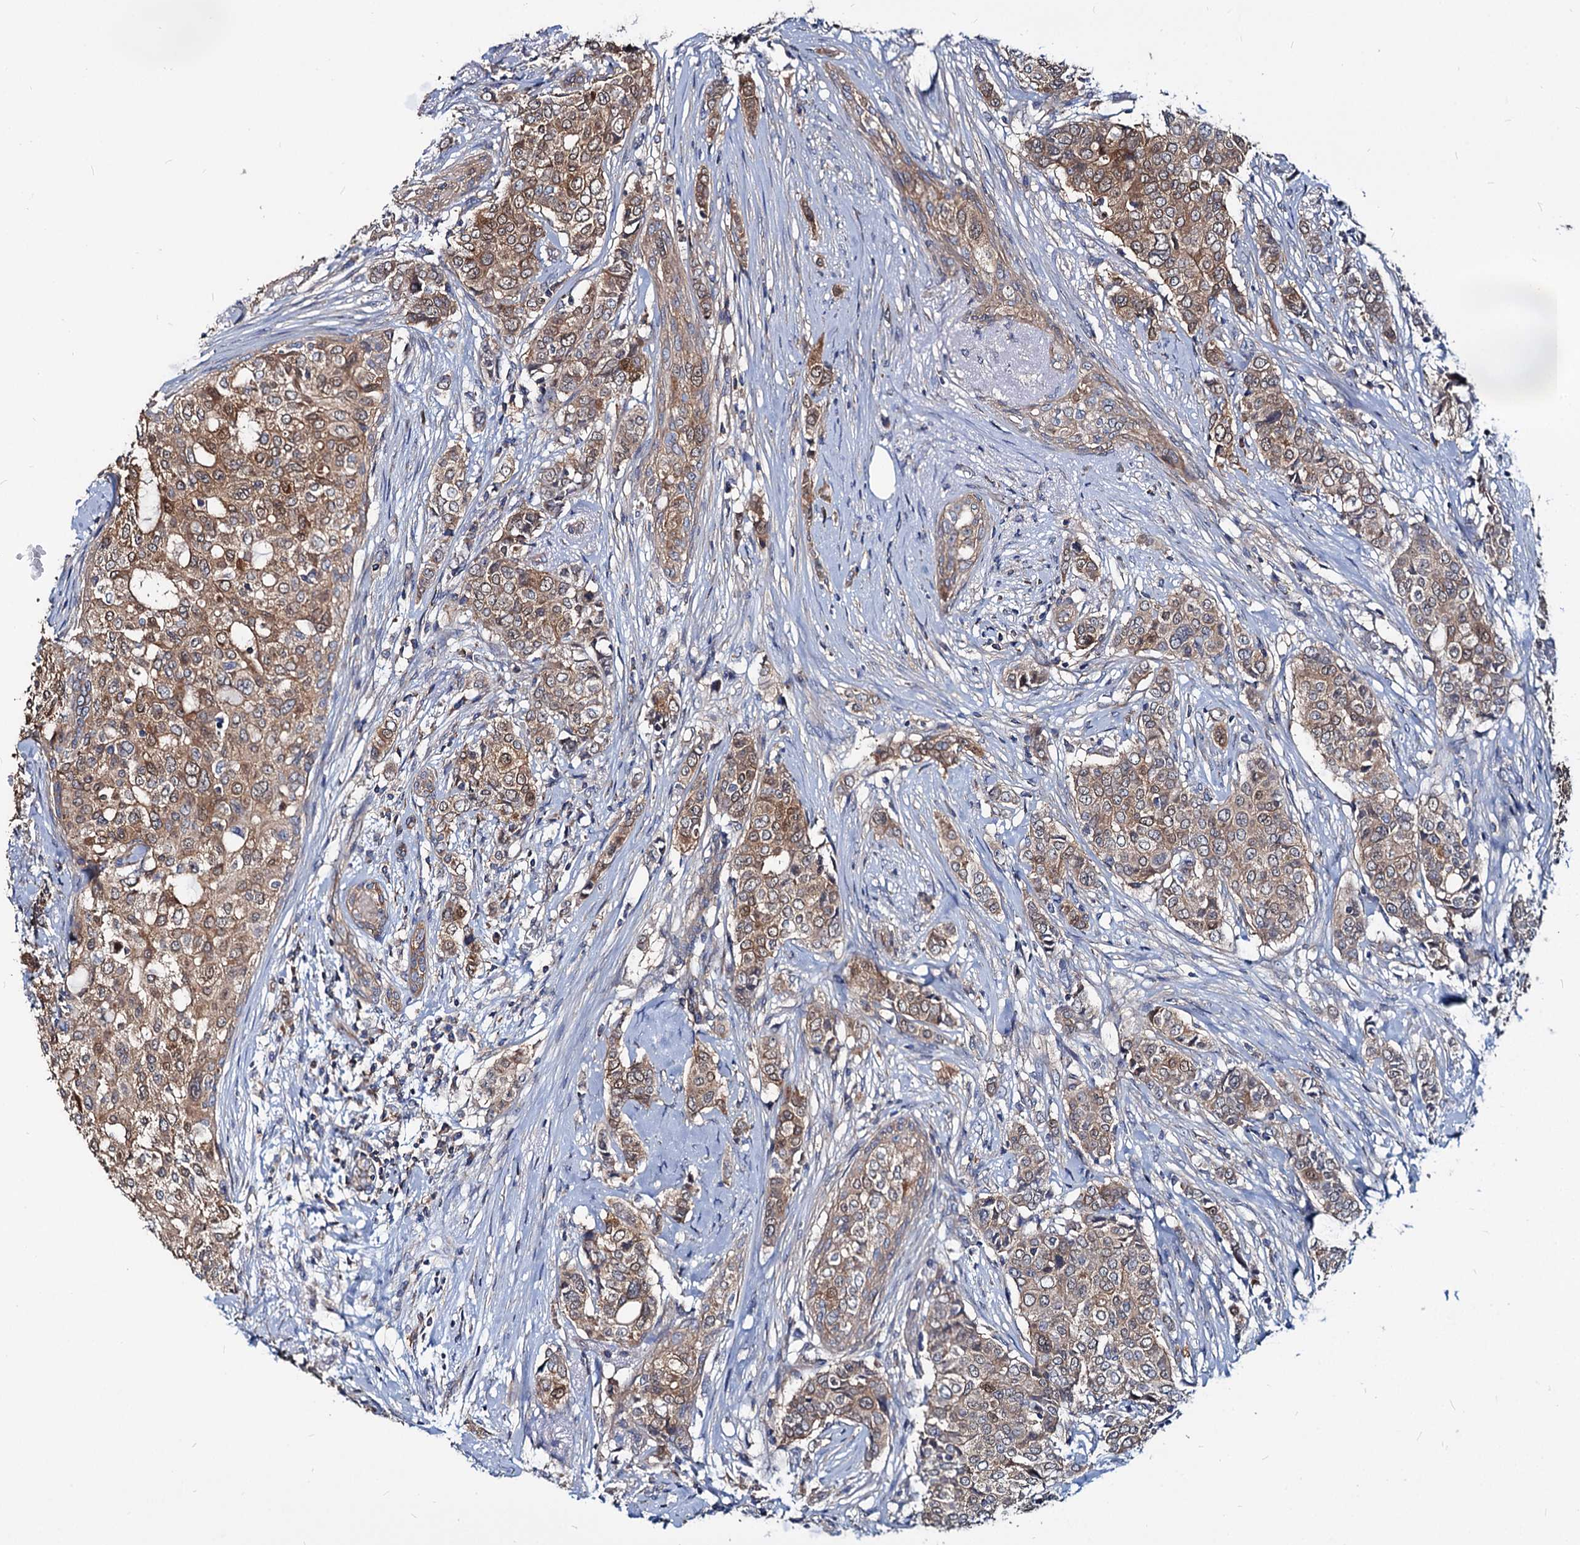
{"staining": {"intensity": "moderate", "quantity": ">75%", "location": "cytoplasmic/membranous"}, "tissue": "breast cancer", "cell_type": "Tumor cells", "image_type": "cancer", "snomed": [{"axis": "morphology", "description": "Lobular carcinoma"}, {"axis": "topography", "description": "Breast"}], "caption": "Immunohistochemical staining of breast cancer (lobular carcinoma) displays moderate cytoplasmic/membranous protein staining in about >75% of tumor cells.", "gene": "IDI1", "patient": {"sex": "female", "age": 51}}